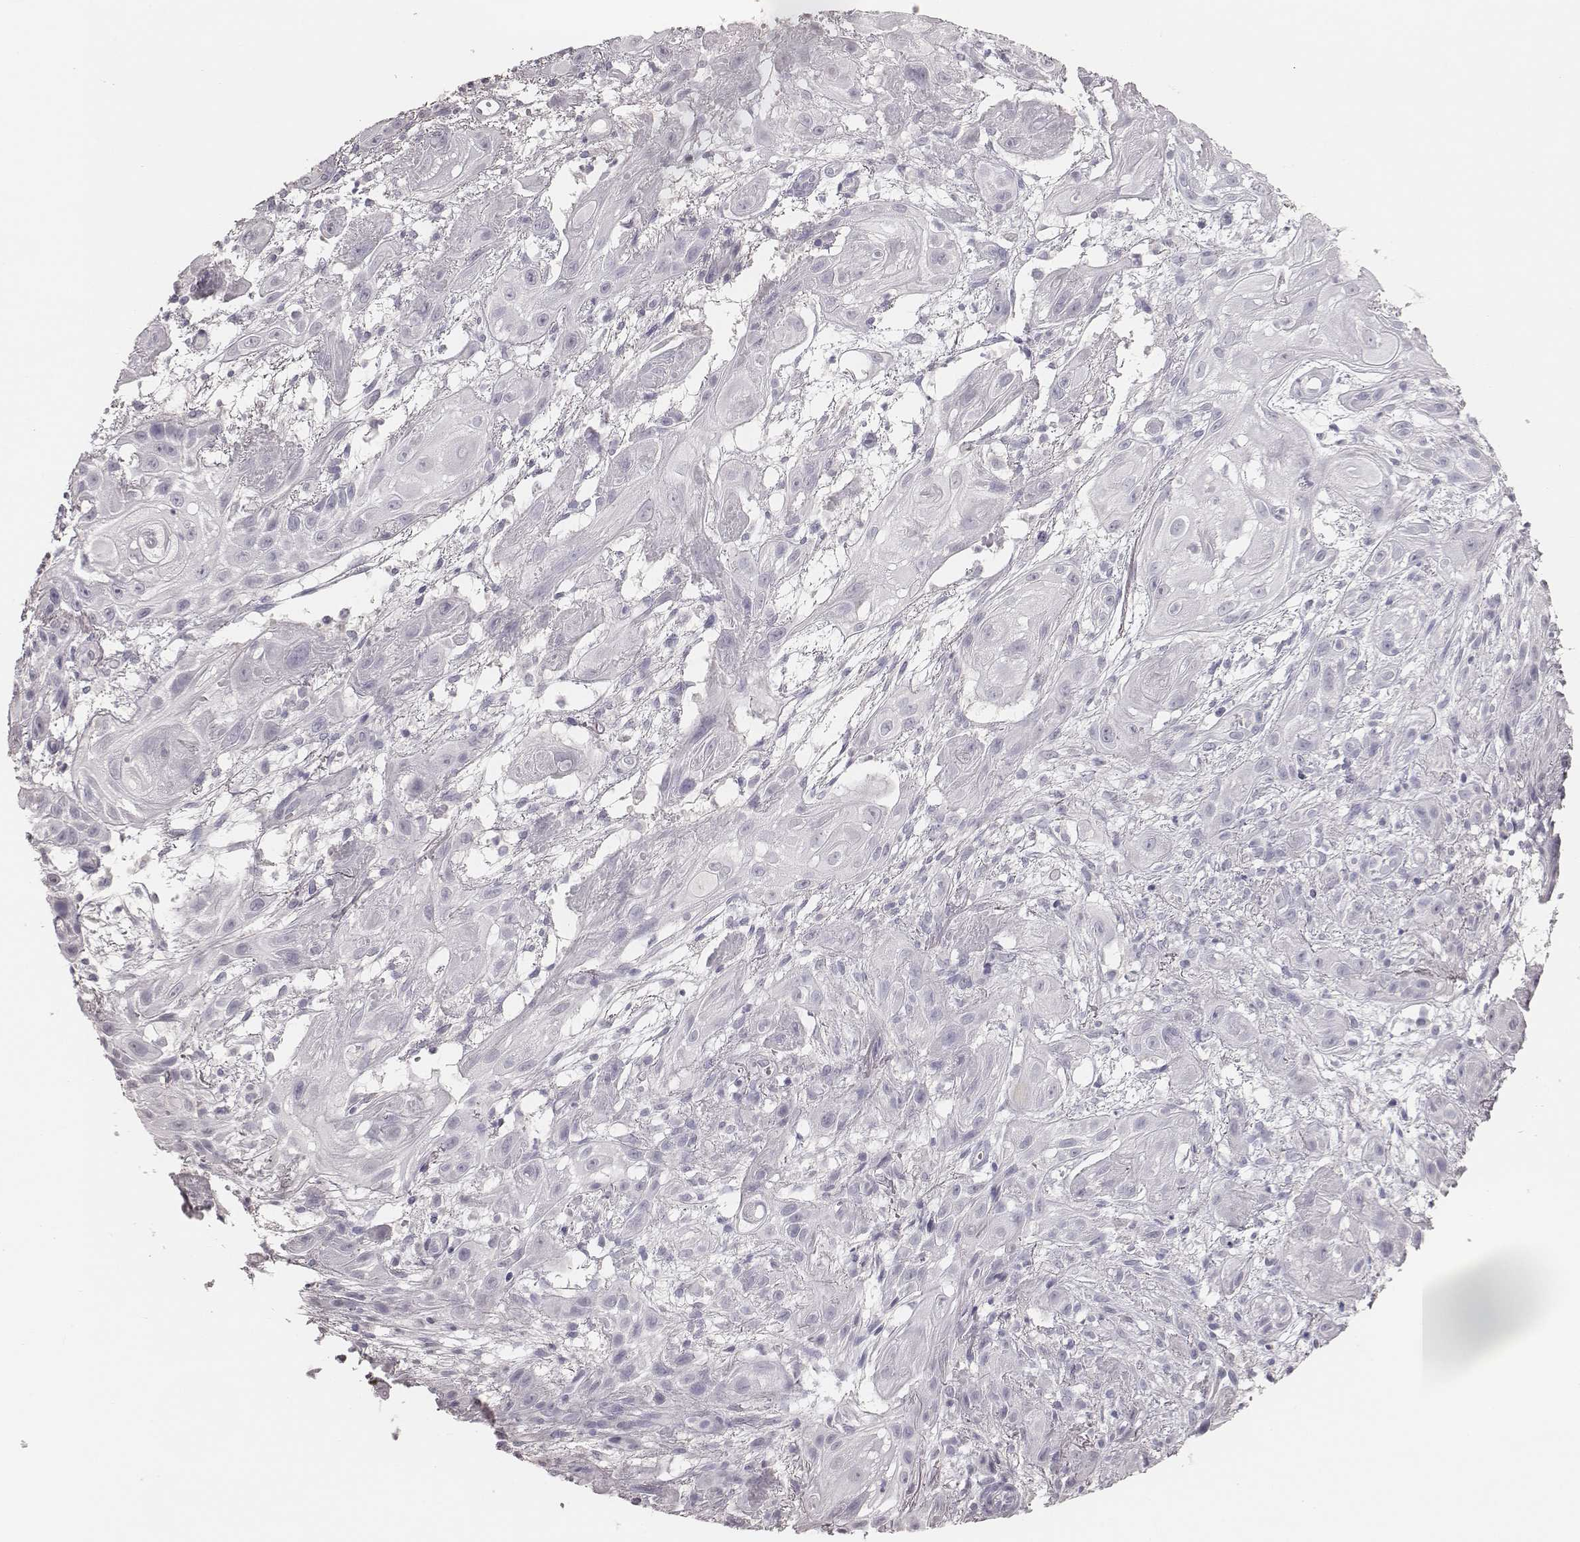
{"staining": {"intensity": "negative", "quantity": "none", "location": "none"}, "tissue": "skin cancer", "cell_type": "Tumor cells", "image_type": "cancer", "snomed": [{"axis": "morphology", "description": "Squamous cell carcinoma, NOS"}, {"axis": "topography", "description": "Skin"}], "caption": "An immunohistochemistry (IHC) photomicrograph of skin squamous cell carcinoma is shown. There is no staining in tumor cells of skin squamous cell carcinoma.", "gene": "MYH6", "patient": {"sex": "male", "age": 62}}